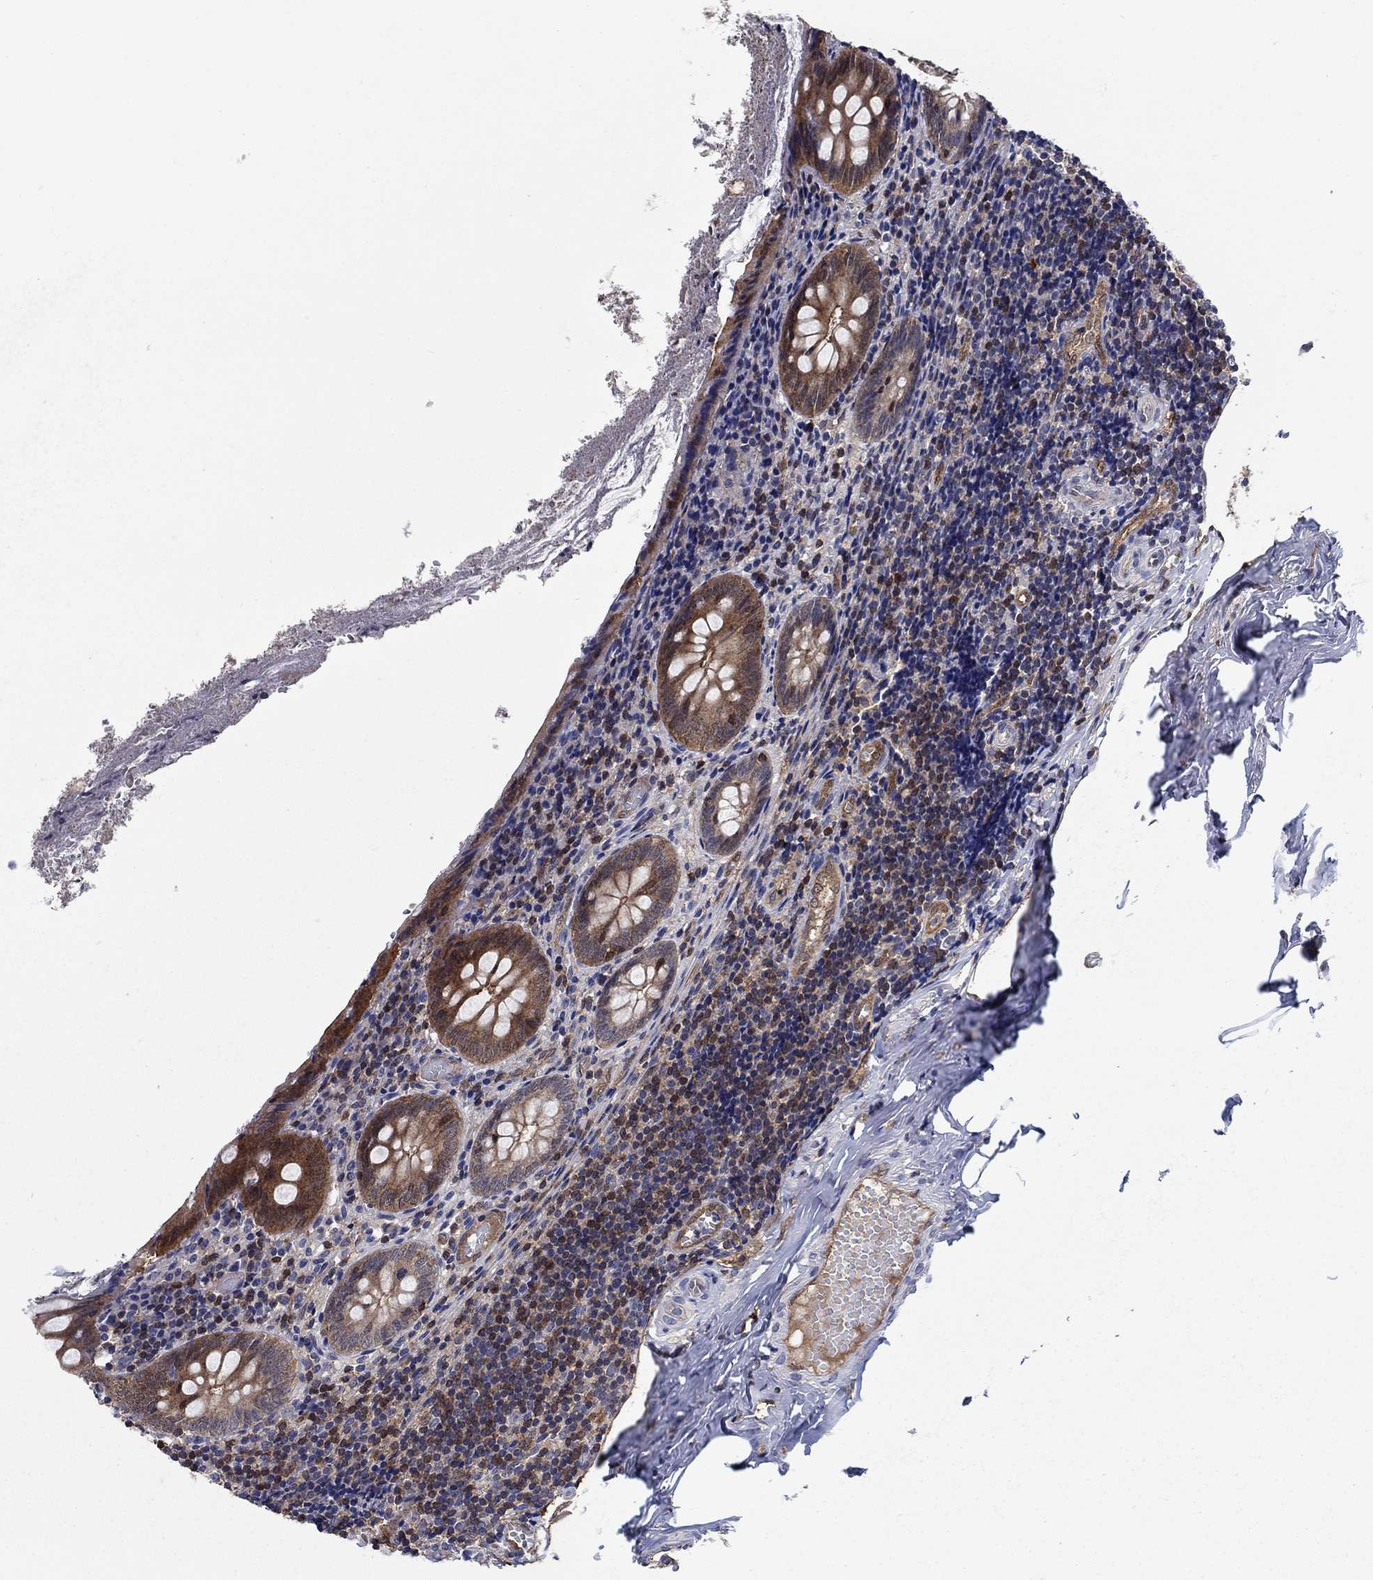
{"staining": {"intensity": "strong", "quantity": ">75%", "location": "cytoplasmic/membranous"}, "tissue": "appendix", "cell_type": "Glandular cells", "image_type": "normal", "snomed": [{"axis": "morphology", "description": "Normal tissue, NOS"}, {"axis": "topography", "description": "Appendix"}], "caption": "Glandular cells reveal high levels of strong cytoplasmic/membranous expression in about >75% of cells in unremarkable appendix. Ihc stains the protein in brown and the nuclei are stained blue.", "gene": "AGFG2", "patient": {"sex": "female", "age": 23}}